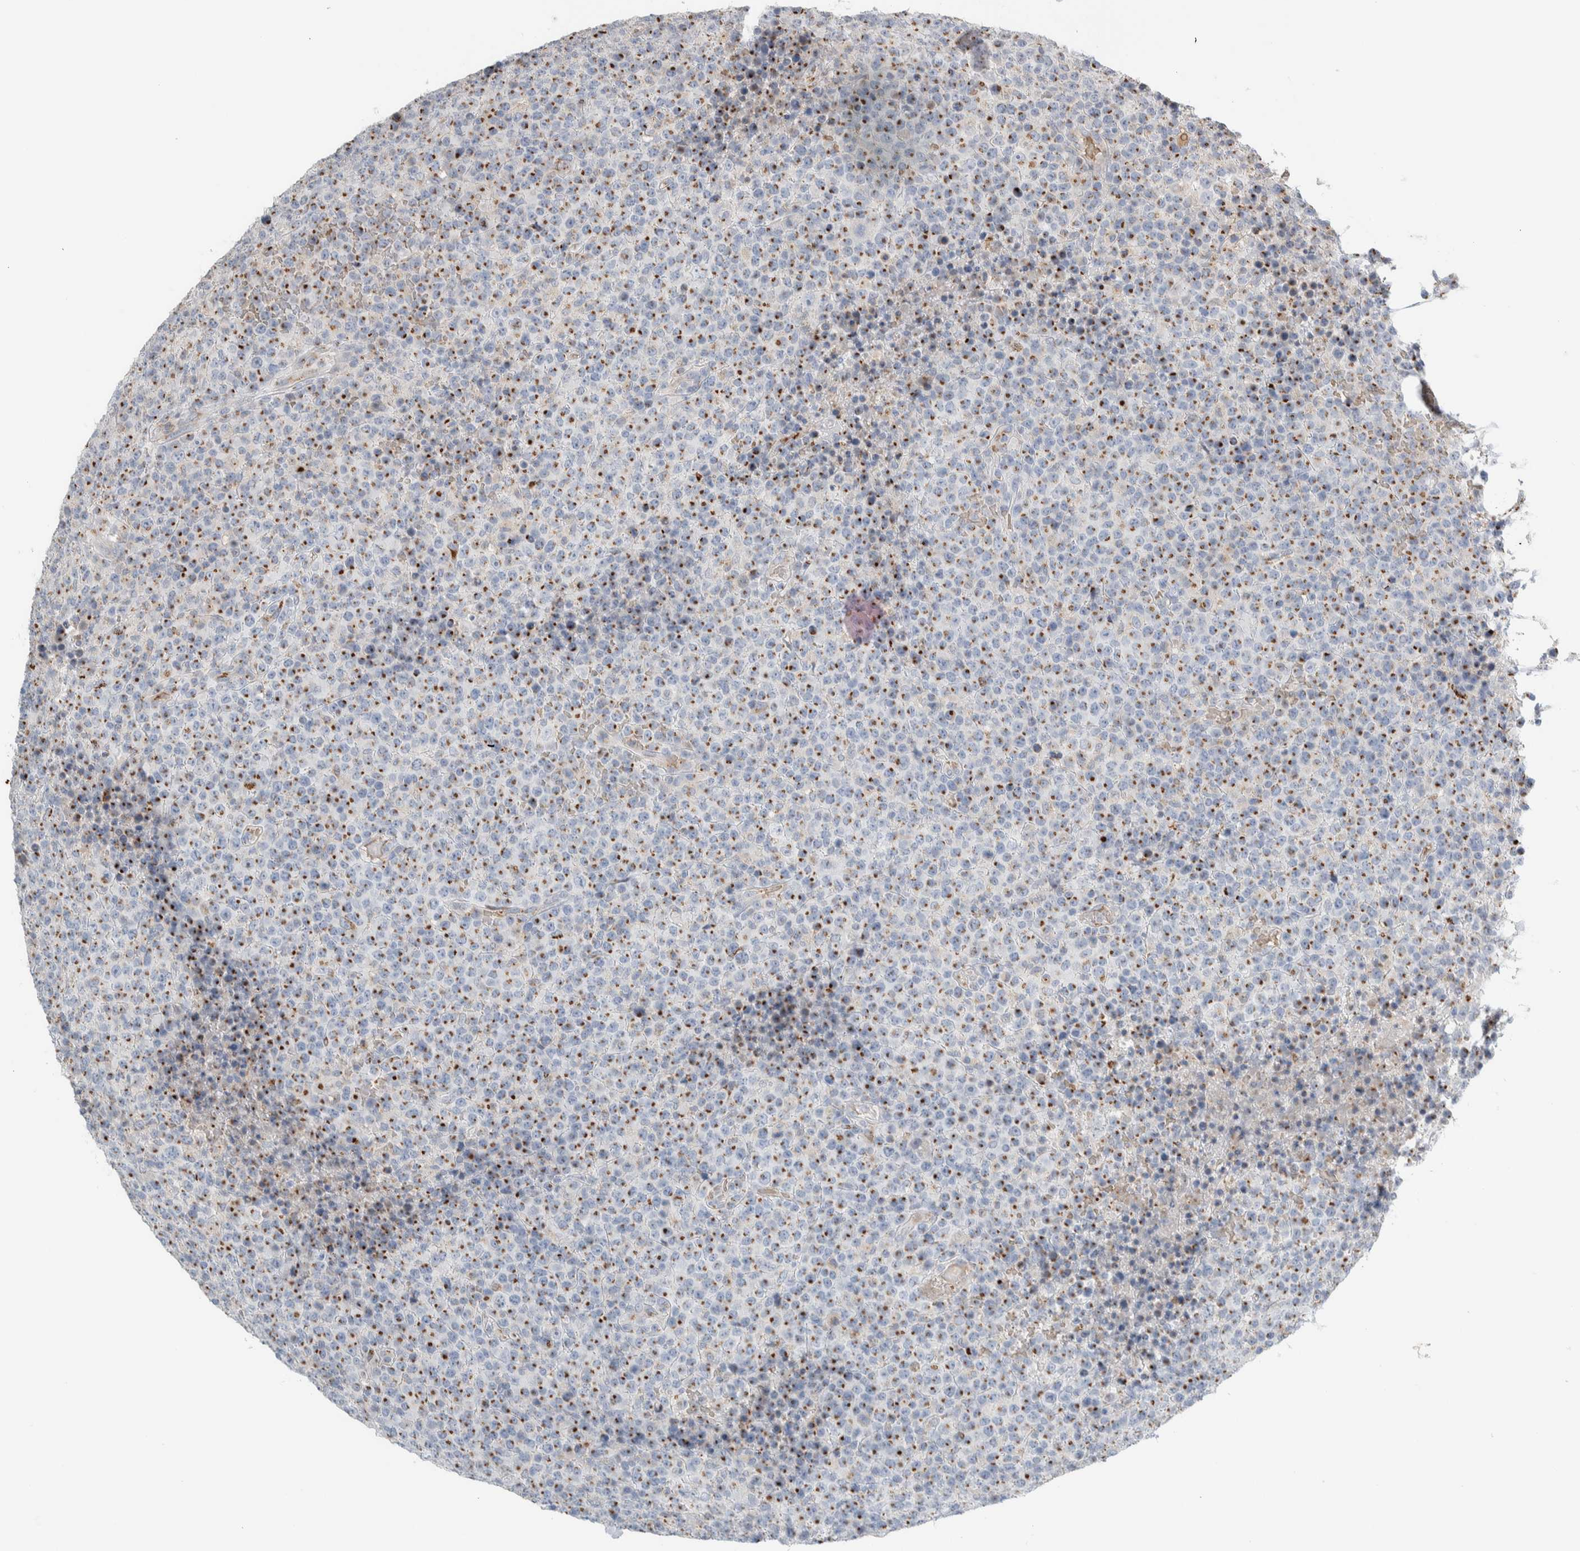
{"staining": {"intensity": "moderate", "quantity": ">75%", "location": "cytoplasmic/membranous"}, "tissue": "lymphoma", "cell_type": "Tumor cells", "image_type": "cancer", "snomed": [{"axis": "morphology", "description": "Malignant lymphoma, non-Hodgkin's type, High grade"}, {"axis": "topography", "description": "Lymph node"}], "caption": "Immunohistochemical staining of human malignant lymphoma, non-Hodgkin's type (high-grade) exhibits medium levels of moderate cytoplasmic/membranous protein positivity in approximately >75% of tumor cells.", "gene": "SLC38A10", "patient": {"sex": "male", "age": 13}}